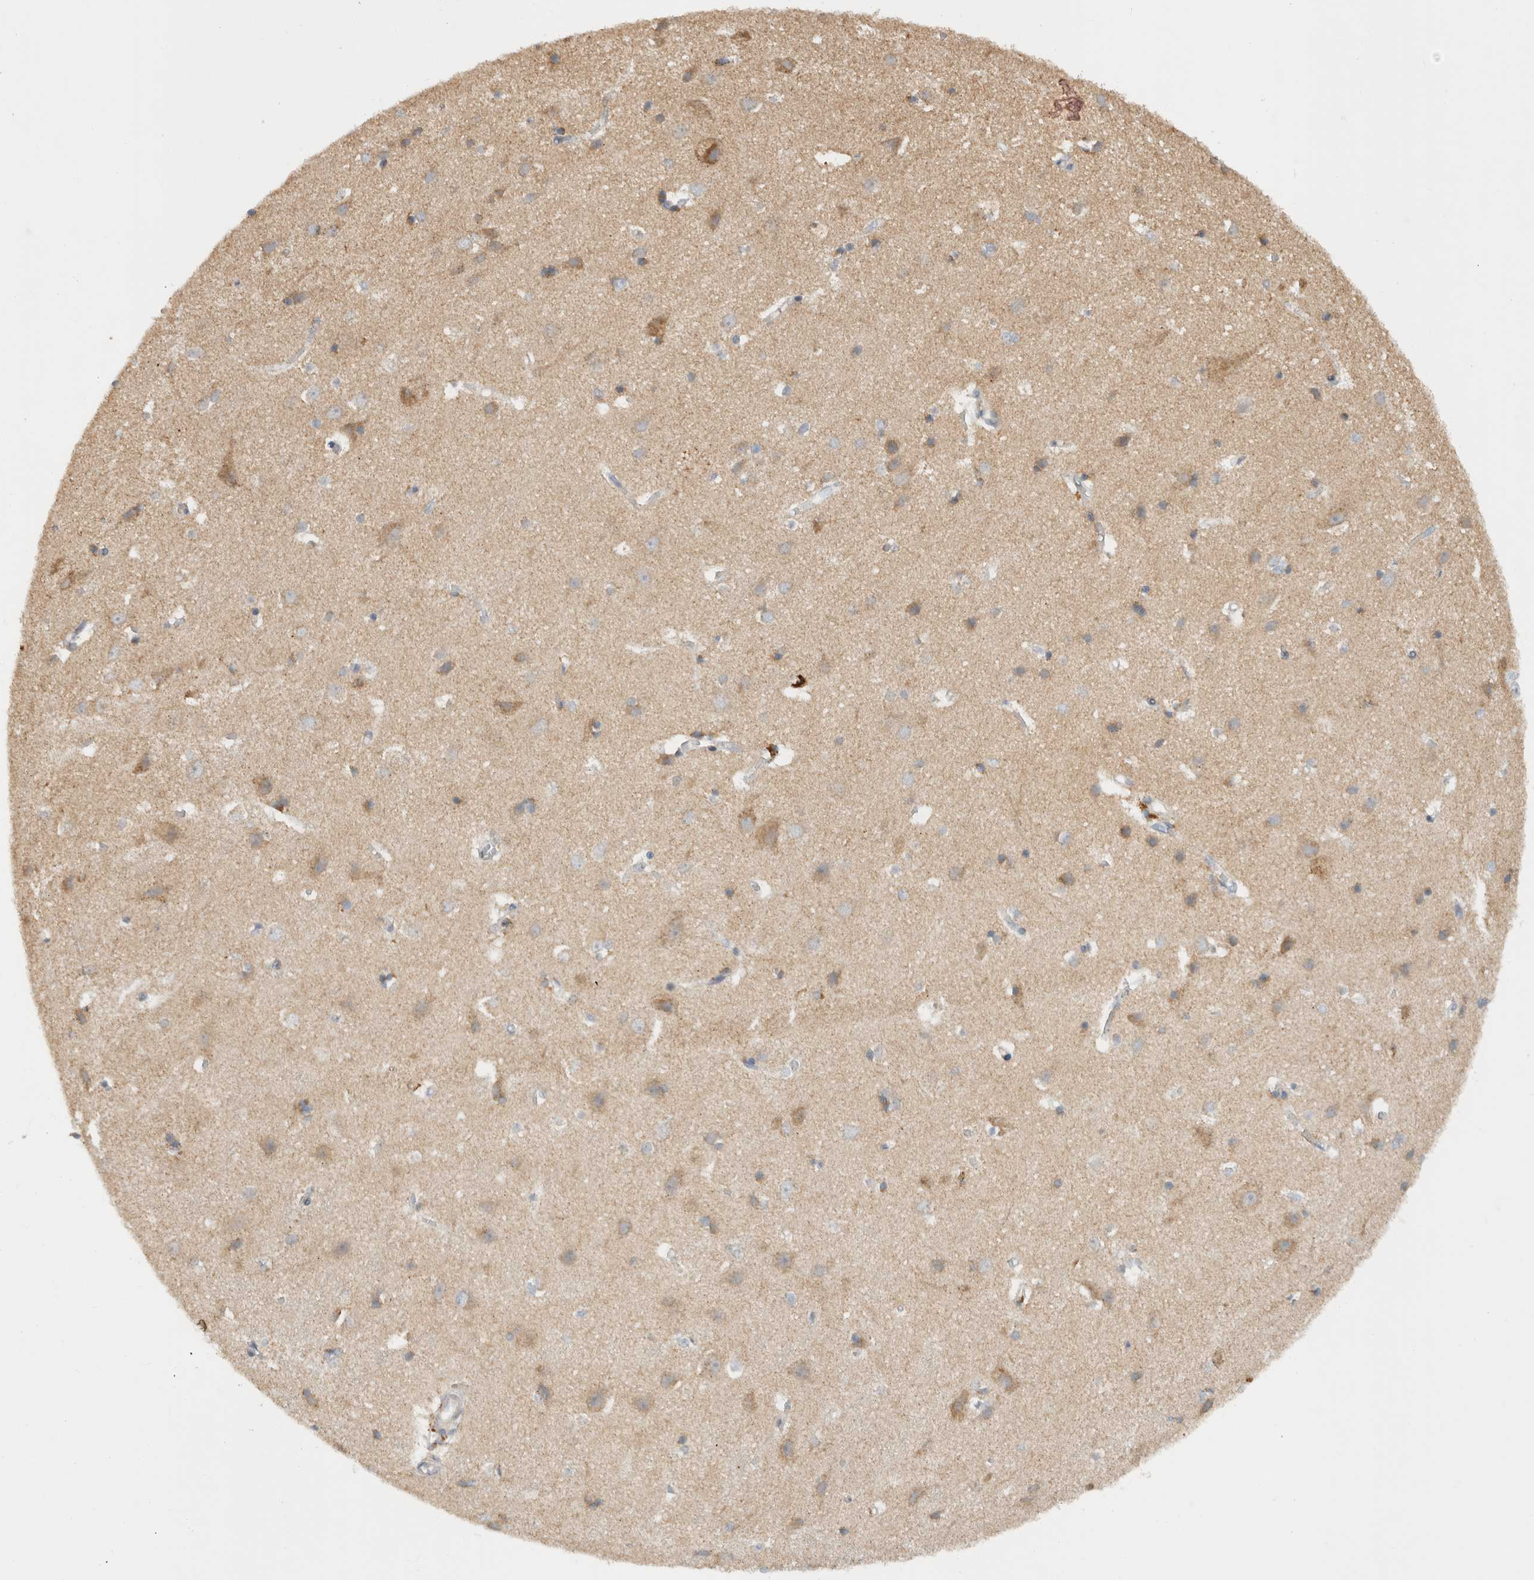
{"staining": {"intensity": "negative", "quantity": "none", "location": "none"}, "tissue": "cerebral cortex", "cell_type": "Endothelial cells", "image_type": "normal", "snomed": [{"axis": "morphology", "description": "Normal tissue, NOS"}, {"axis": "topography", "description": "Cerebral cortex"}], "caption": "Immunohistochemistry (IHC) histopathology image of normal cerebral cortex: cerebral cortex stained with DAB (3,3'-diaminobenzidine) reveals no significant protein expression in endothelial cells. Brightfield microscopy of IHC stained with DAB (brown) and hematoxylin (blue), captured at high magnification.", "gene": "AMPD1", "patient": {"sex": "male", "age": 54}}